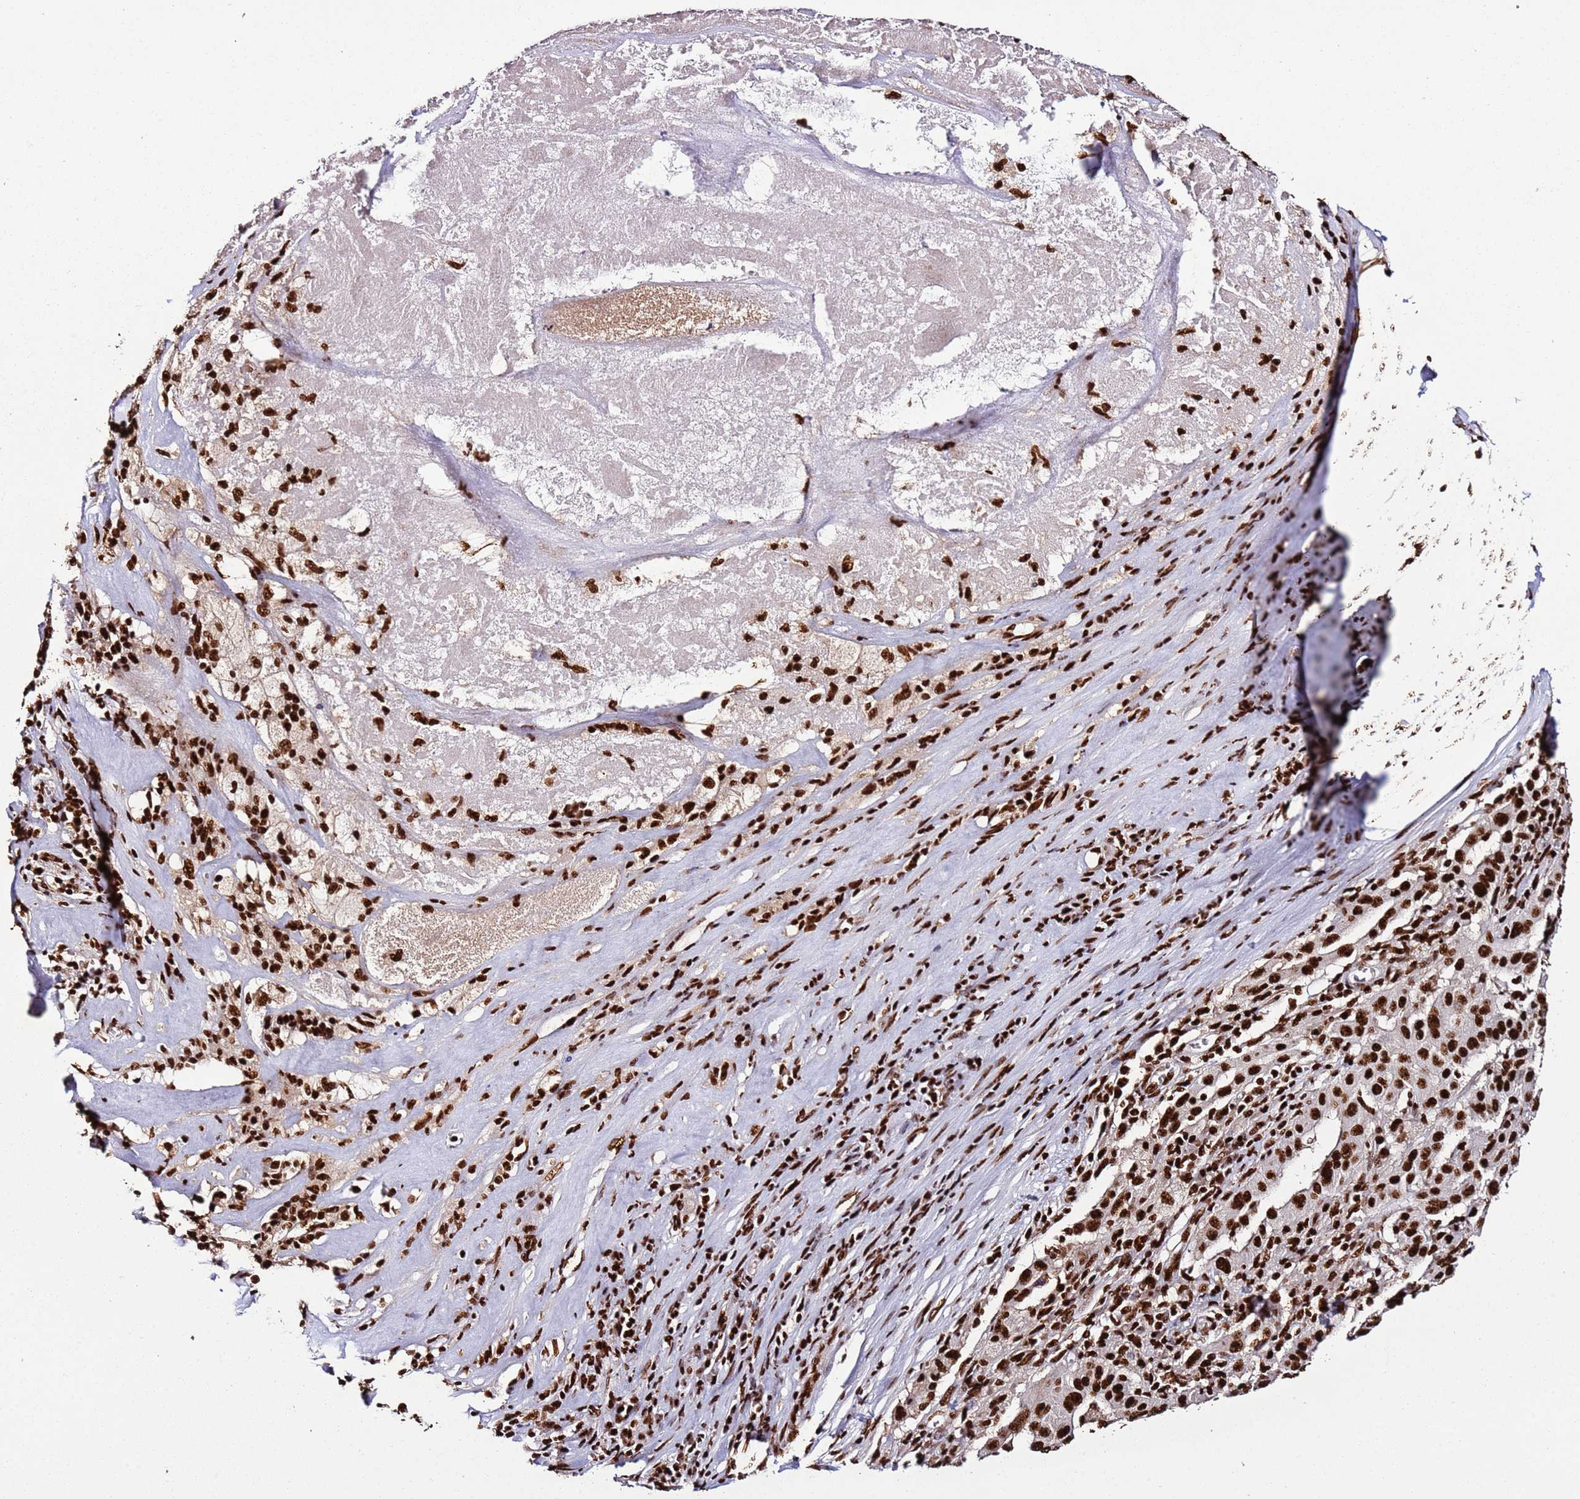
{"staining": {"intensity": "strong", "quantity": ">75%", "location": "nuclear"}, "tissue": "pancreatic cancer", "cell_type": "Tumor cells", "image_type": "cancer", "snomed": [{"axis": "morphology", "description": "Adenocarcinoma, NOS"}, {"axis": "topography", "description": "Pancreas"}], "caption": "A high-resolution histopathology image shows IHC staining of pancreatic cancer (adenocarcinoma), which shows strong nuclear staining in approximately >75% of tumor cells. (DAB = brown stain, brightfield microscopy at high magnification).", "gene": "C6orf226", "patient": {"sex": "male", "age": 63}}